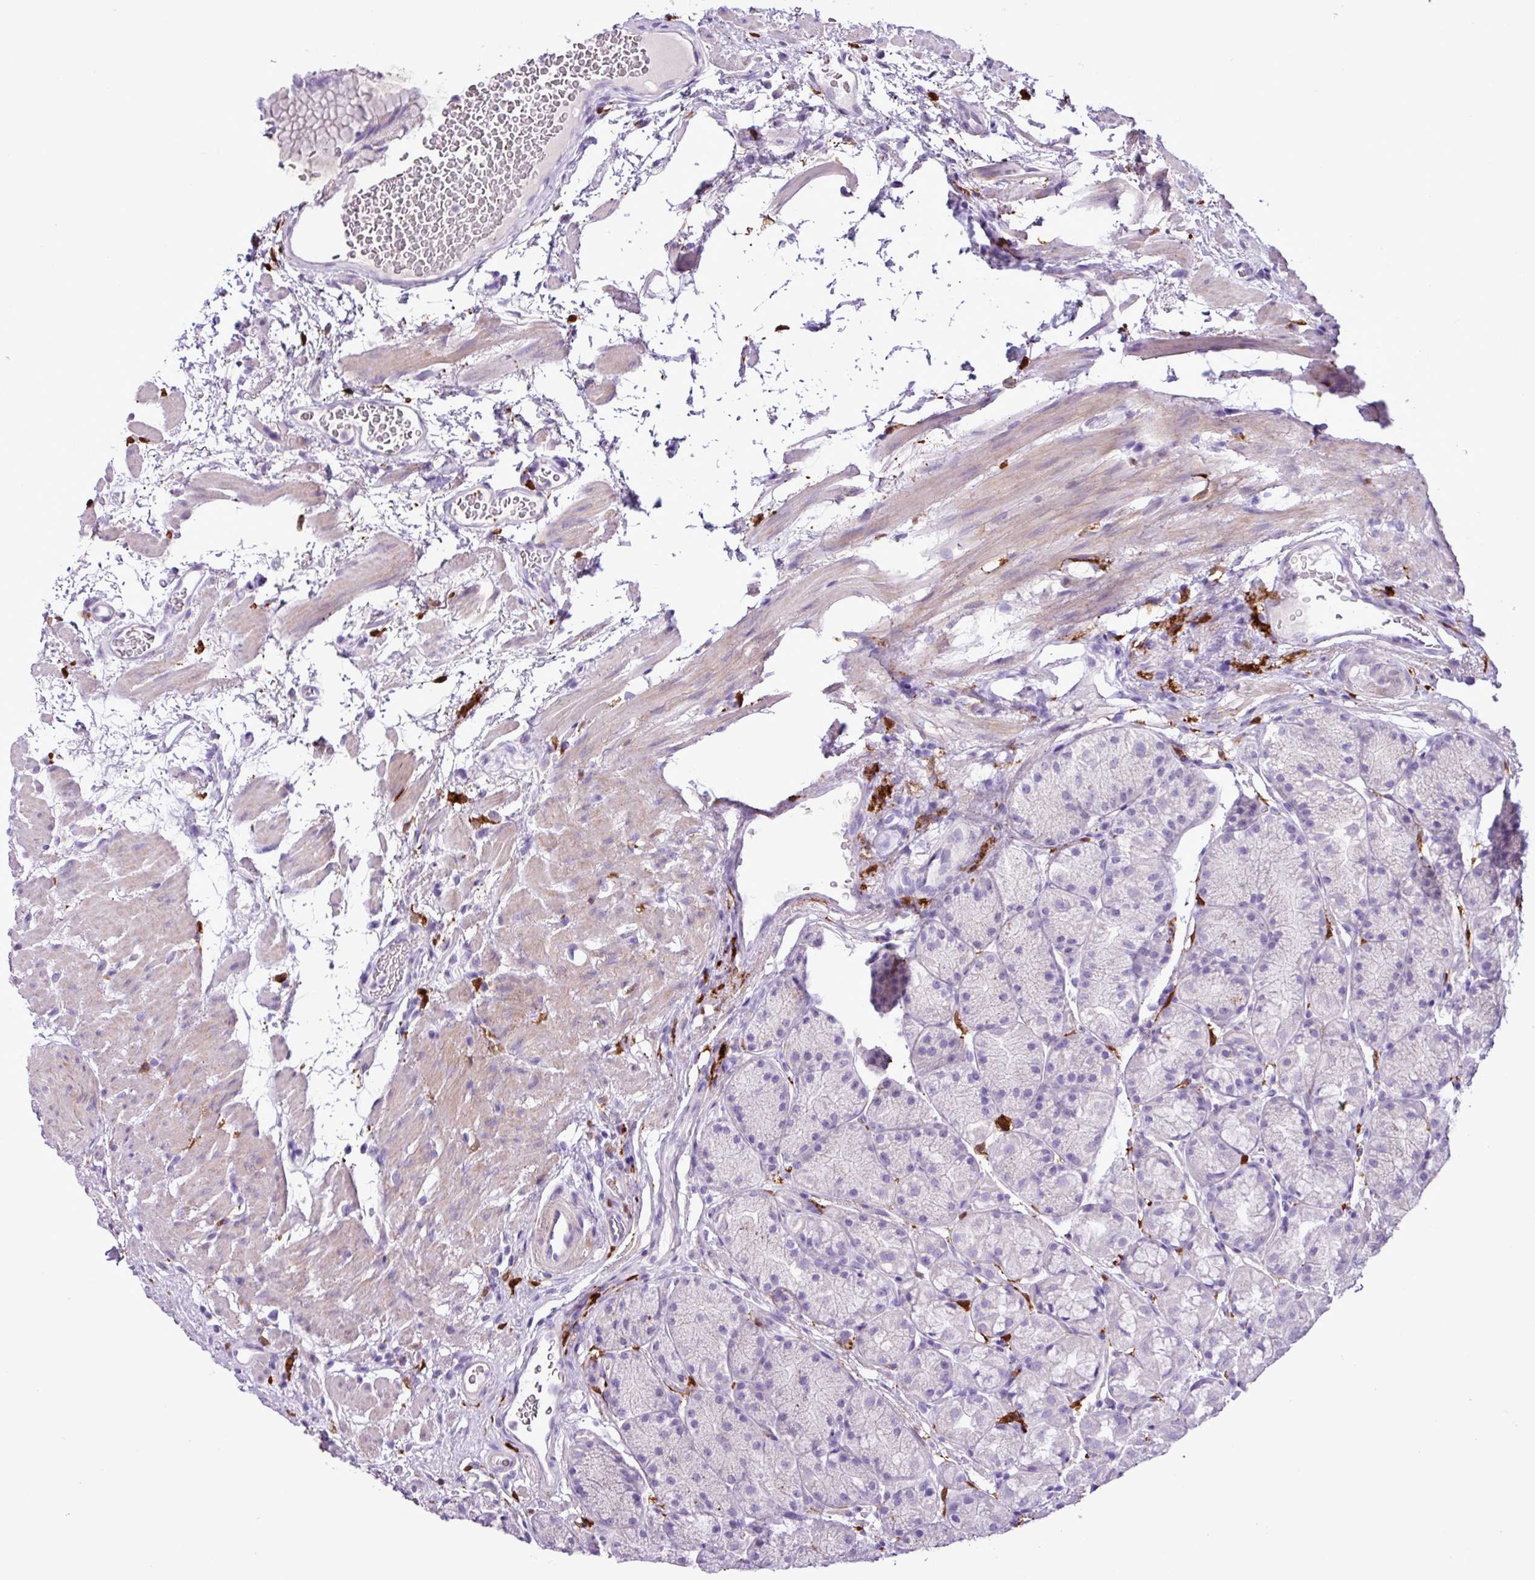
{"staining": {"intensity": "negative", "quantity": "none", "location": "none"}, "tissue": "stomach", "cell_type": "Glandular cells", "image_type": "normal", "snomed": [{"axis": "morphology", "description": "Normal tissue, NOS"}, {"axis": "topography", "description": "Stomach"}], "caption": "Glandular cells show no significant protein staining in normal stomach. (DAB (3,3'-diaminobenzidine) IHC with hematoxylin counter stain).", "gene": "TMEM200C", "patient": {"sex": "male", "age": 63}}